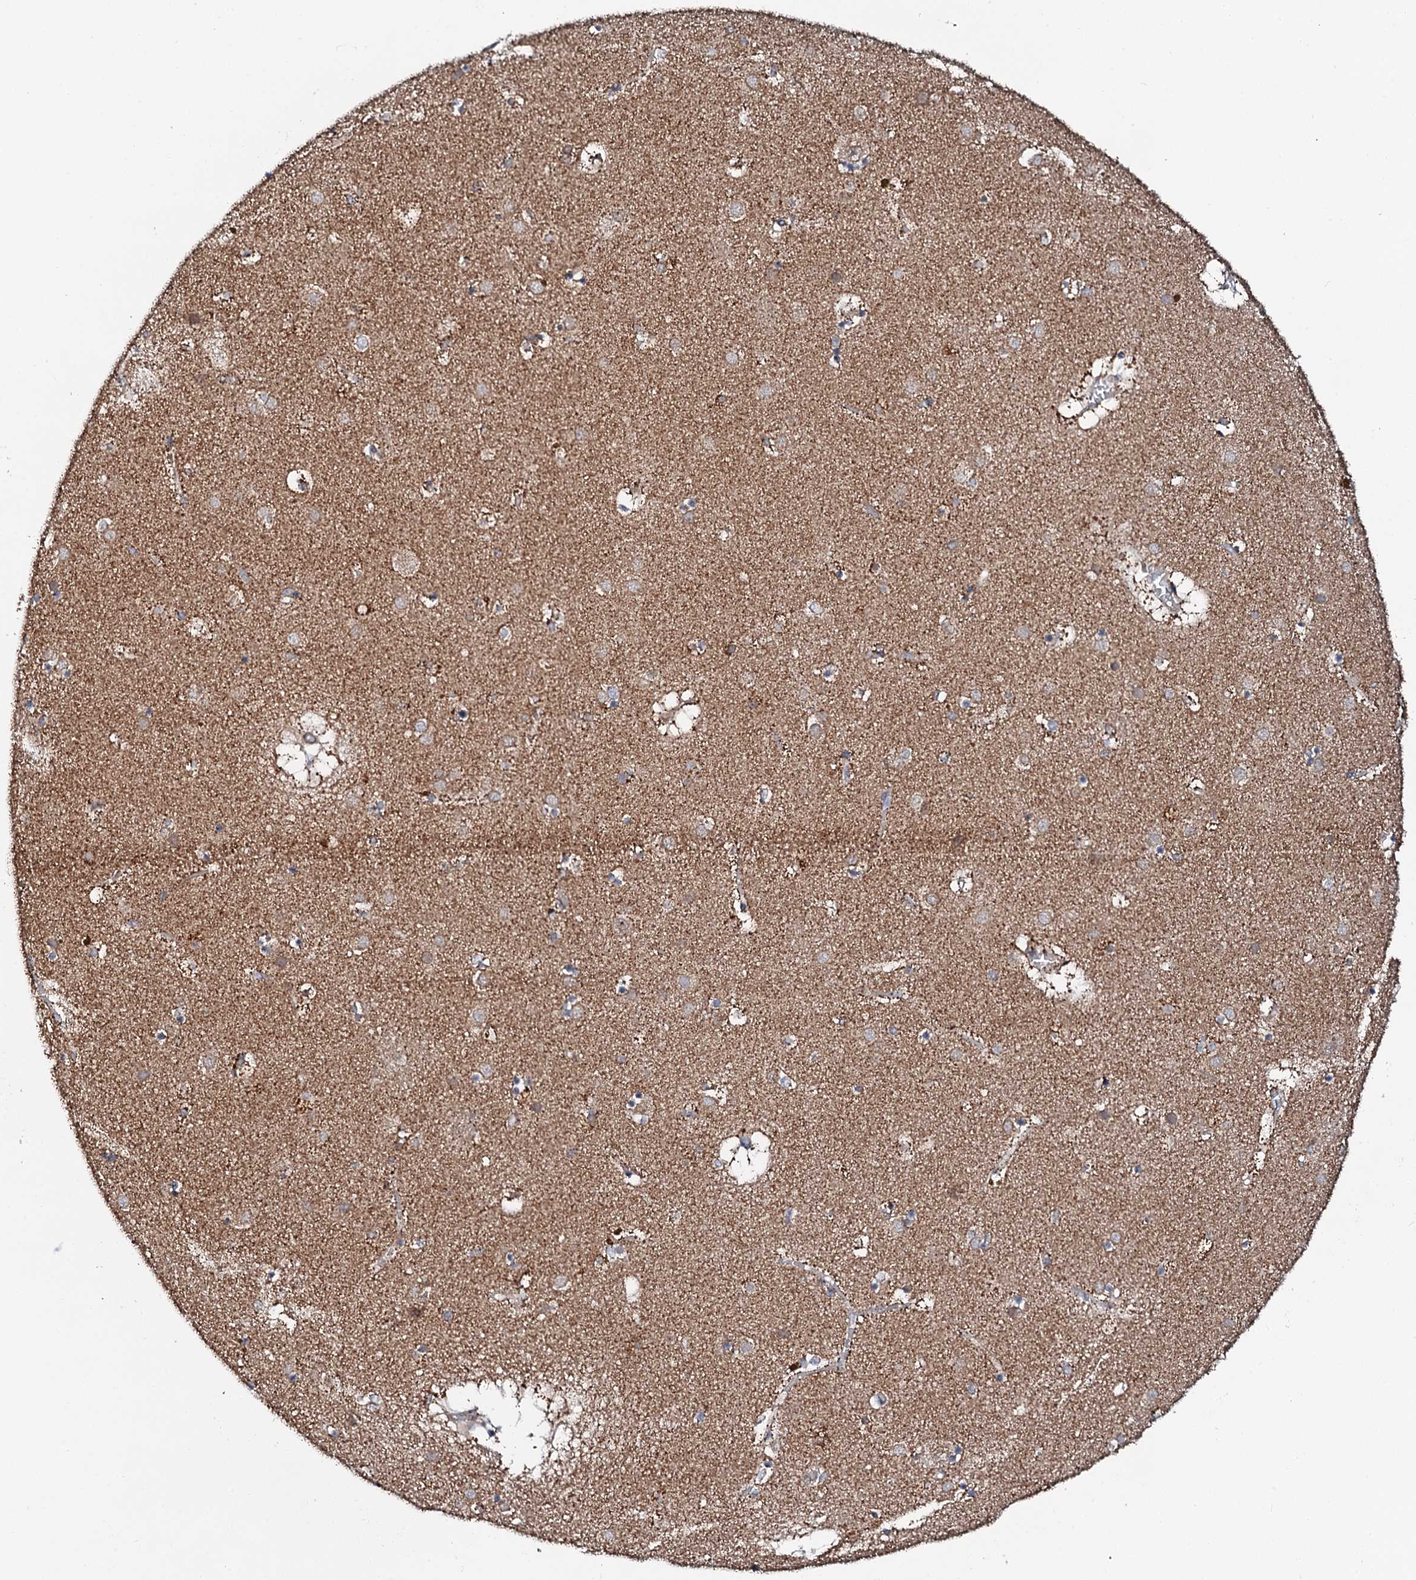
{"staining": {"intensity": "moderate", "quantity": "<25%", "location": "cytoplasmic/membranous"}, "tissue": "caudate", "cell_type": "Glial cells", "image_type": "normal", "snomed": [{"axis": "morphology", "description": "Normal tissue, NOS"}, {"axis": "topography", "description": "Lateral ventricle wall"}], "caption": "An IHC image of benign tissue is shown. Protein staining in brown highlights moderate cytoplasmic/membranous positivity in caudate within glial cells.", "gene": "UBE3C", "patient": {"sex": "male", "age": 70}}